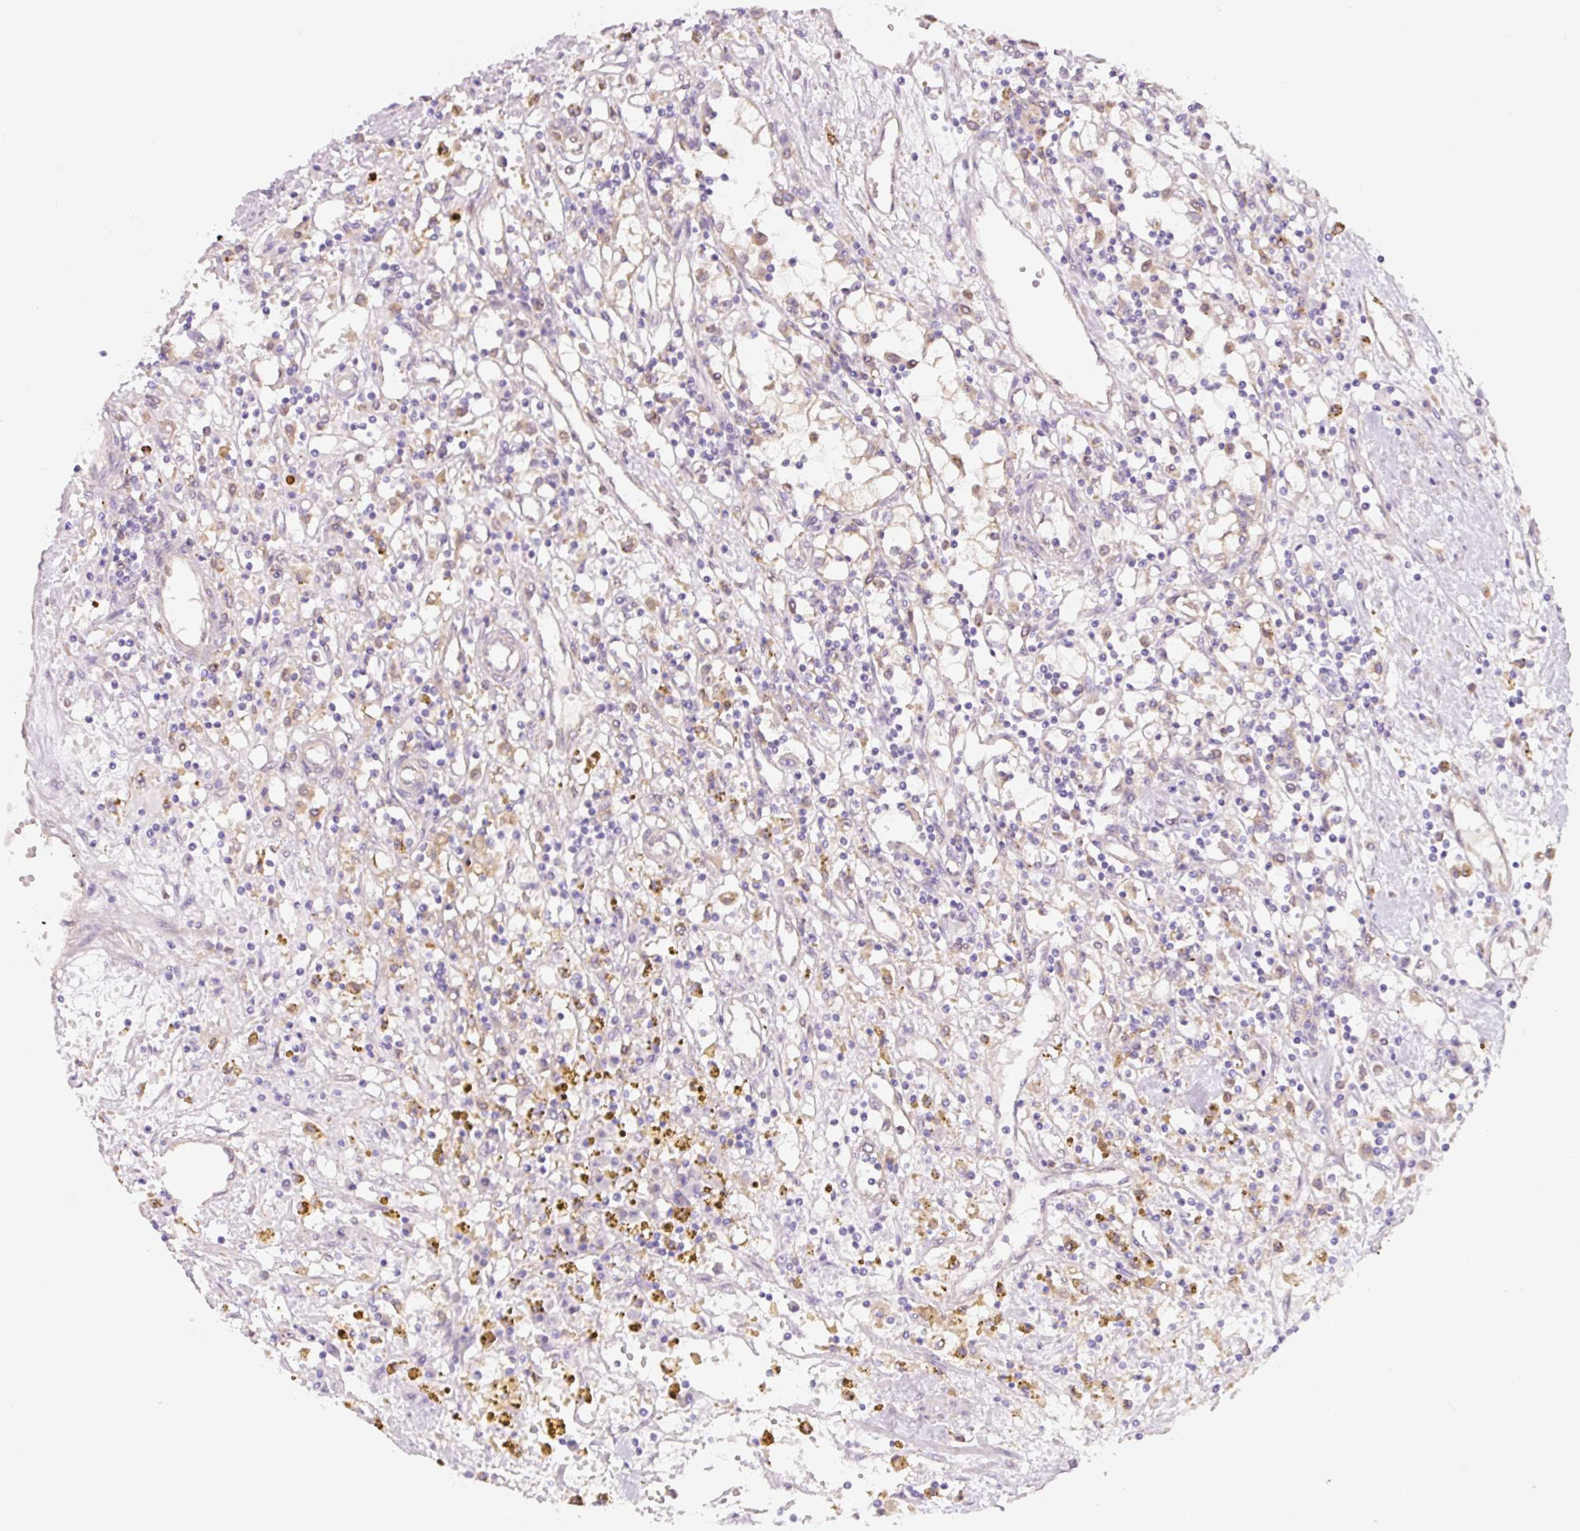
{"staining": {"intensity": "moderate", "quantity": "<25%", "location": "cytoplasmic/membranous"}, "tissue": "renal cancer", "cell_type": "Tumor cells", "image_type": "cancer", "snomed": [{"axis": "morphology", "description": "Adenocarcinoma, NOS"}, {"axis": "topography", "description": "Kidney"}], "caption": "A micrograph showing moderate cytoplasmic/membranous expression in about <25% of tumor cells in renal cancer, as visualized by brown immunohistochemical staining.", "gene": "ASRGL1", "patient": {"sex": "male", "age": 56}}